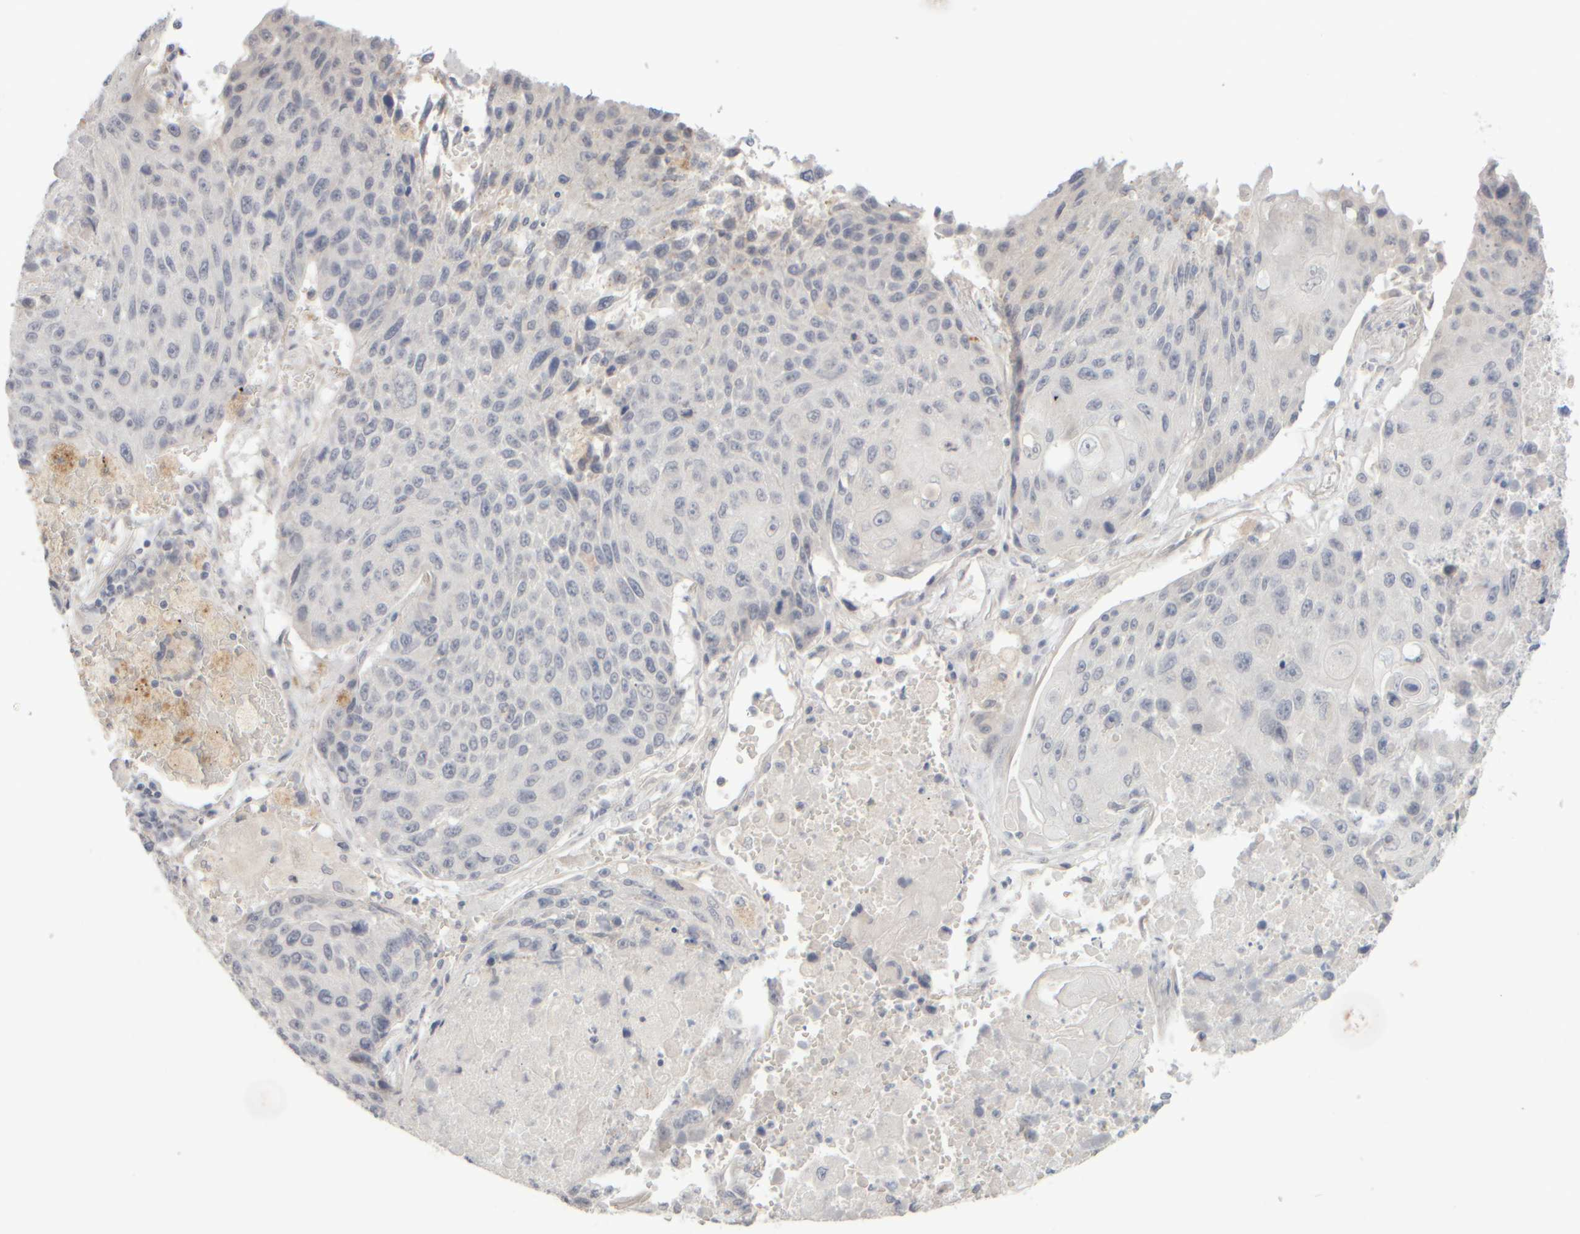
{"staining": {"intensity": "negative", "quantity": "none", "location": "none"}, "tissue": "lung cancer", "cell_type": "Tumor cells", "image_type": "cancer", "snomed": [{"axis": "morphology", "description": "Squamous cell carcinoma, NOS"}, {"axis": "topography", "description": "Lung"}], "caption": "Image shows no protein staining in tumor cells of lung squamous cell carcinoma tissue.", "gene": "ZNF112", "patient": {"sex": "male", "age": 61}}